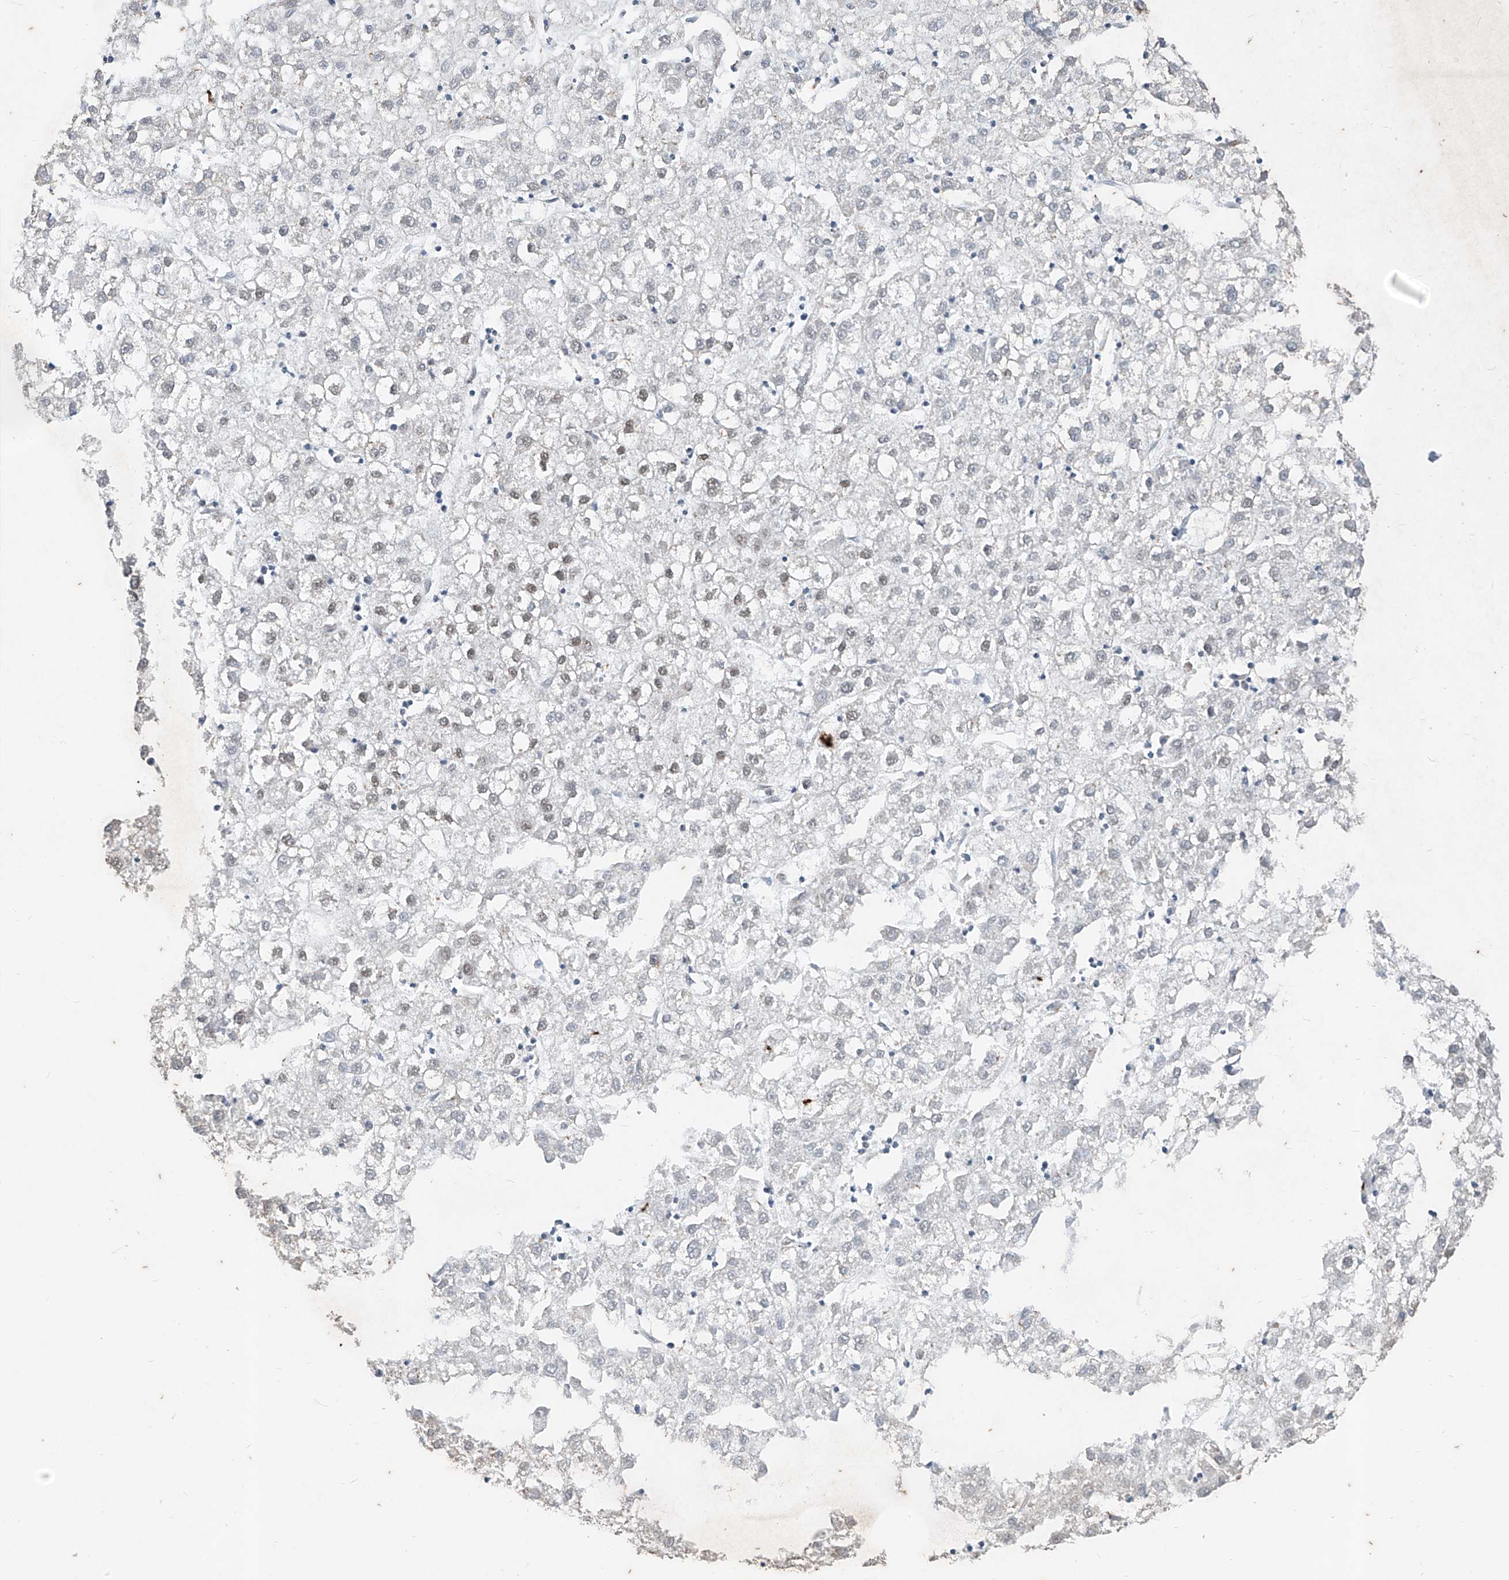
{"staining": {"intensity": "negative", "quantity": "none", "location": "none"}, "tissue": "liver cancer", "cell_type": "Tumor cells", "image_type": "cancer", "snomed": [{"axis": "morphology", "description": "Carcinoma, Hepatocellular, NOS"}, {"axis": "topography", "description": "Liver"}], "caption": "Immunohistochemistry (IHC) photomicrograph of liver cancer stained for a protein (brown), which demonstrates no expression in tumor cells.", "gene": "TFEC", "patient": {"sex": "male", "age": 72}}